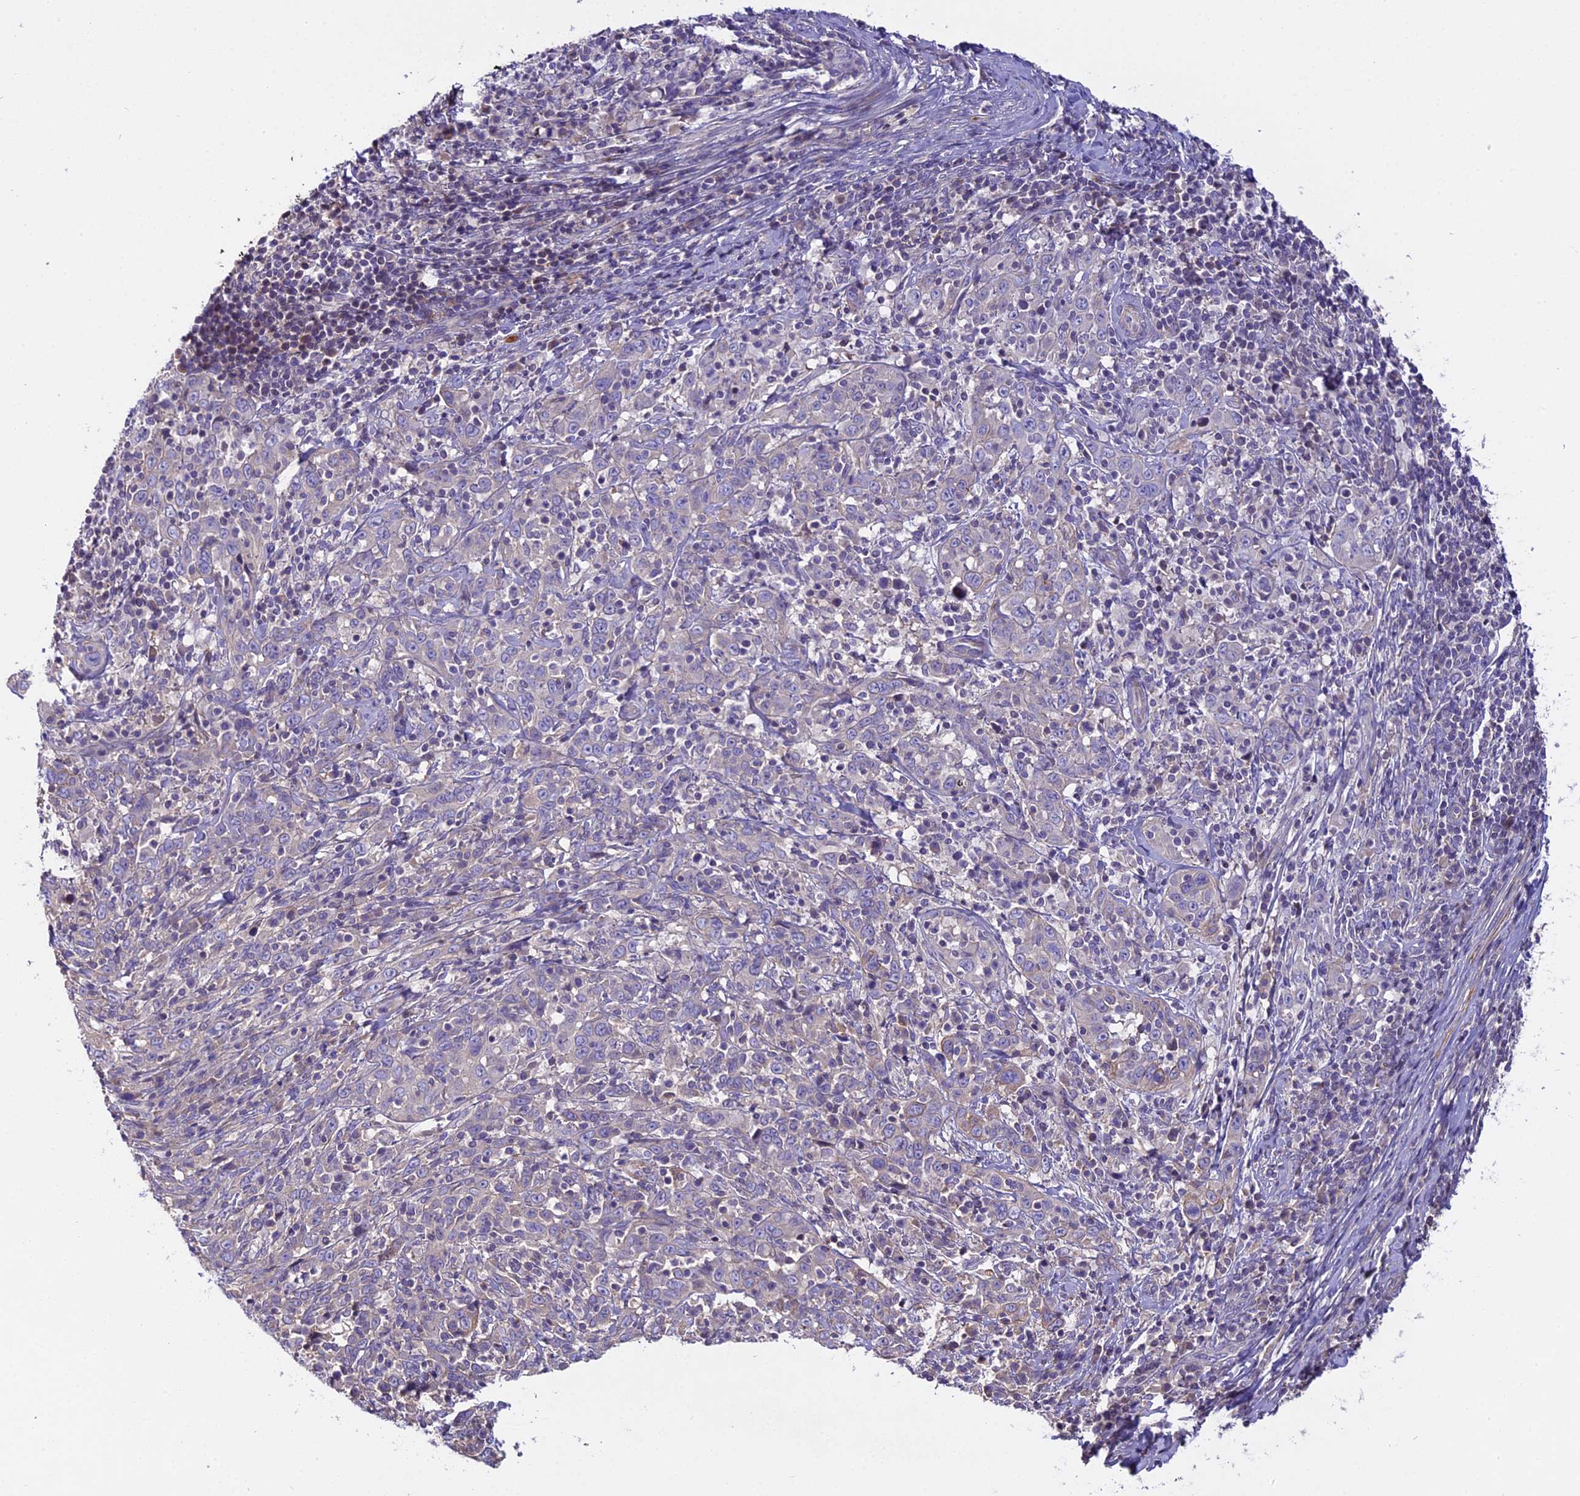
{"staining": {"intensity": "moderate", "quantity": "<25%", "location": "cytoplasmic/membranous"}, "tissue": "cervical cancer", "cell_type": "Tumor cells", "image_type": "cancer", "snomed": [{"axis": "morphology", "description": "Squamous cell carcinoma, NOS"}, {"axis": "topography", "description": "Cervix"}], "caption": "An image of cervical squamous cell carcinoma stained for a protein shows moderate cytoplasmic/membranous brown staining in tumor cells. The staining was performed using DAB, with brown indicating positive protein expression. Nuclei are stained blue with hematoxylin.", "gene": "FAM98C", "patient": {"sex": "female", "age": 46}}